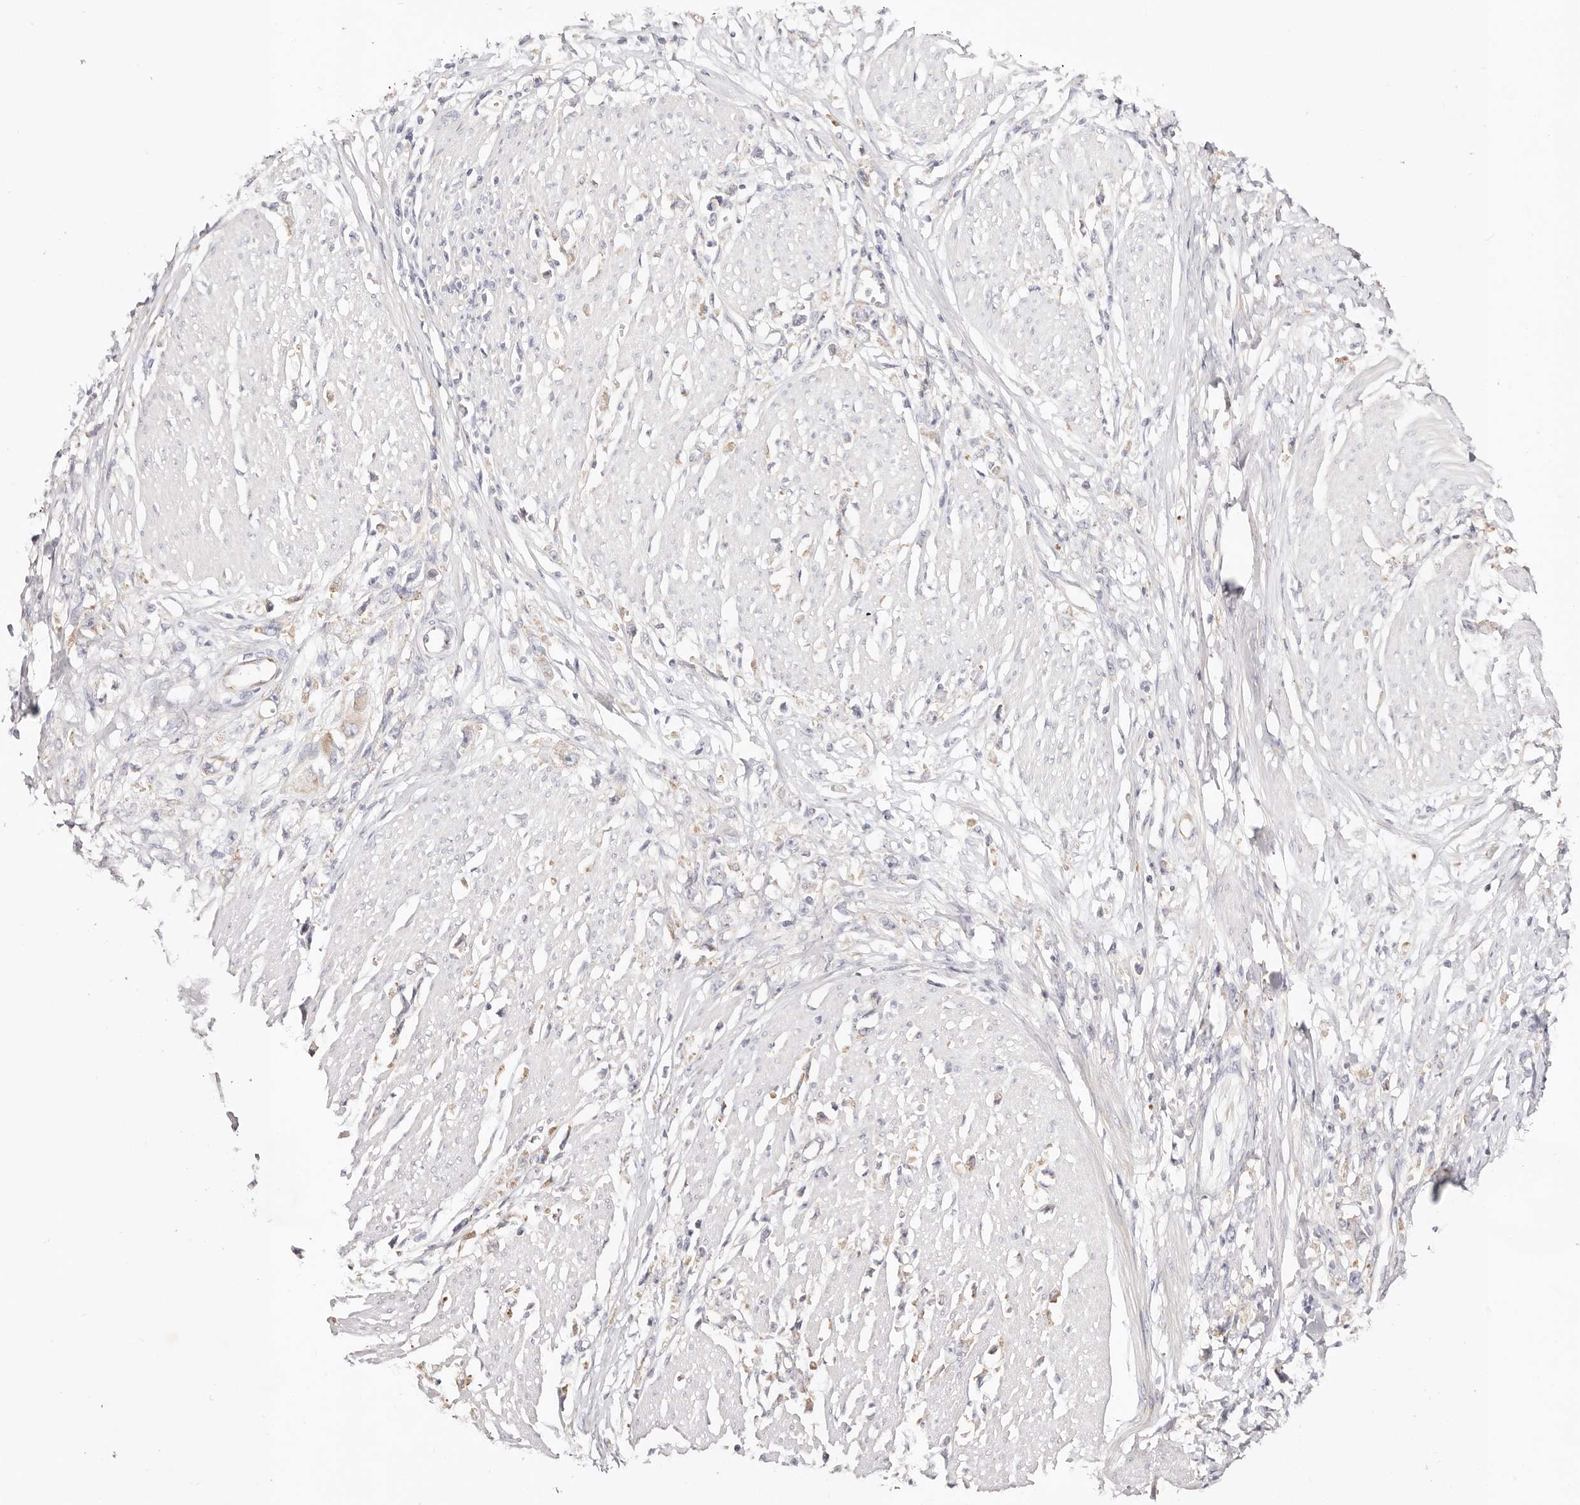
{"staining": {"intensity": "moderate", "quantity": "25%-75%", "location": "cytoplasmic/membranous"}, "tissue": "stomach cancer", "cell_type": "Tumor cells", "image_type": "cancer", "snomed": [{"axis": "morphology", "description": "Adenocarcinoma, NOS"}, {"axis": "topography", "description": "Stomach"}], "caption": "Human stomach cancer (adenocarcinoma) stained for a protein (brown) displays moderate cytoplasmic/membranous positive staining in approximately 25%-75% of tumor cells.", "gene": "GNA13", "patient": {"sex": "female", "age": 59}}